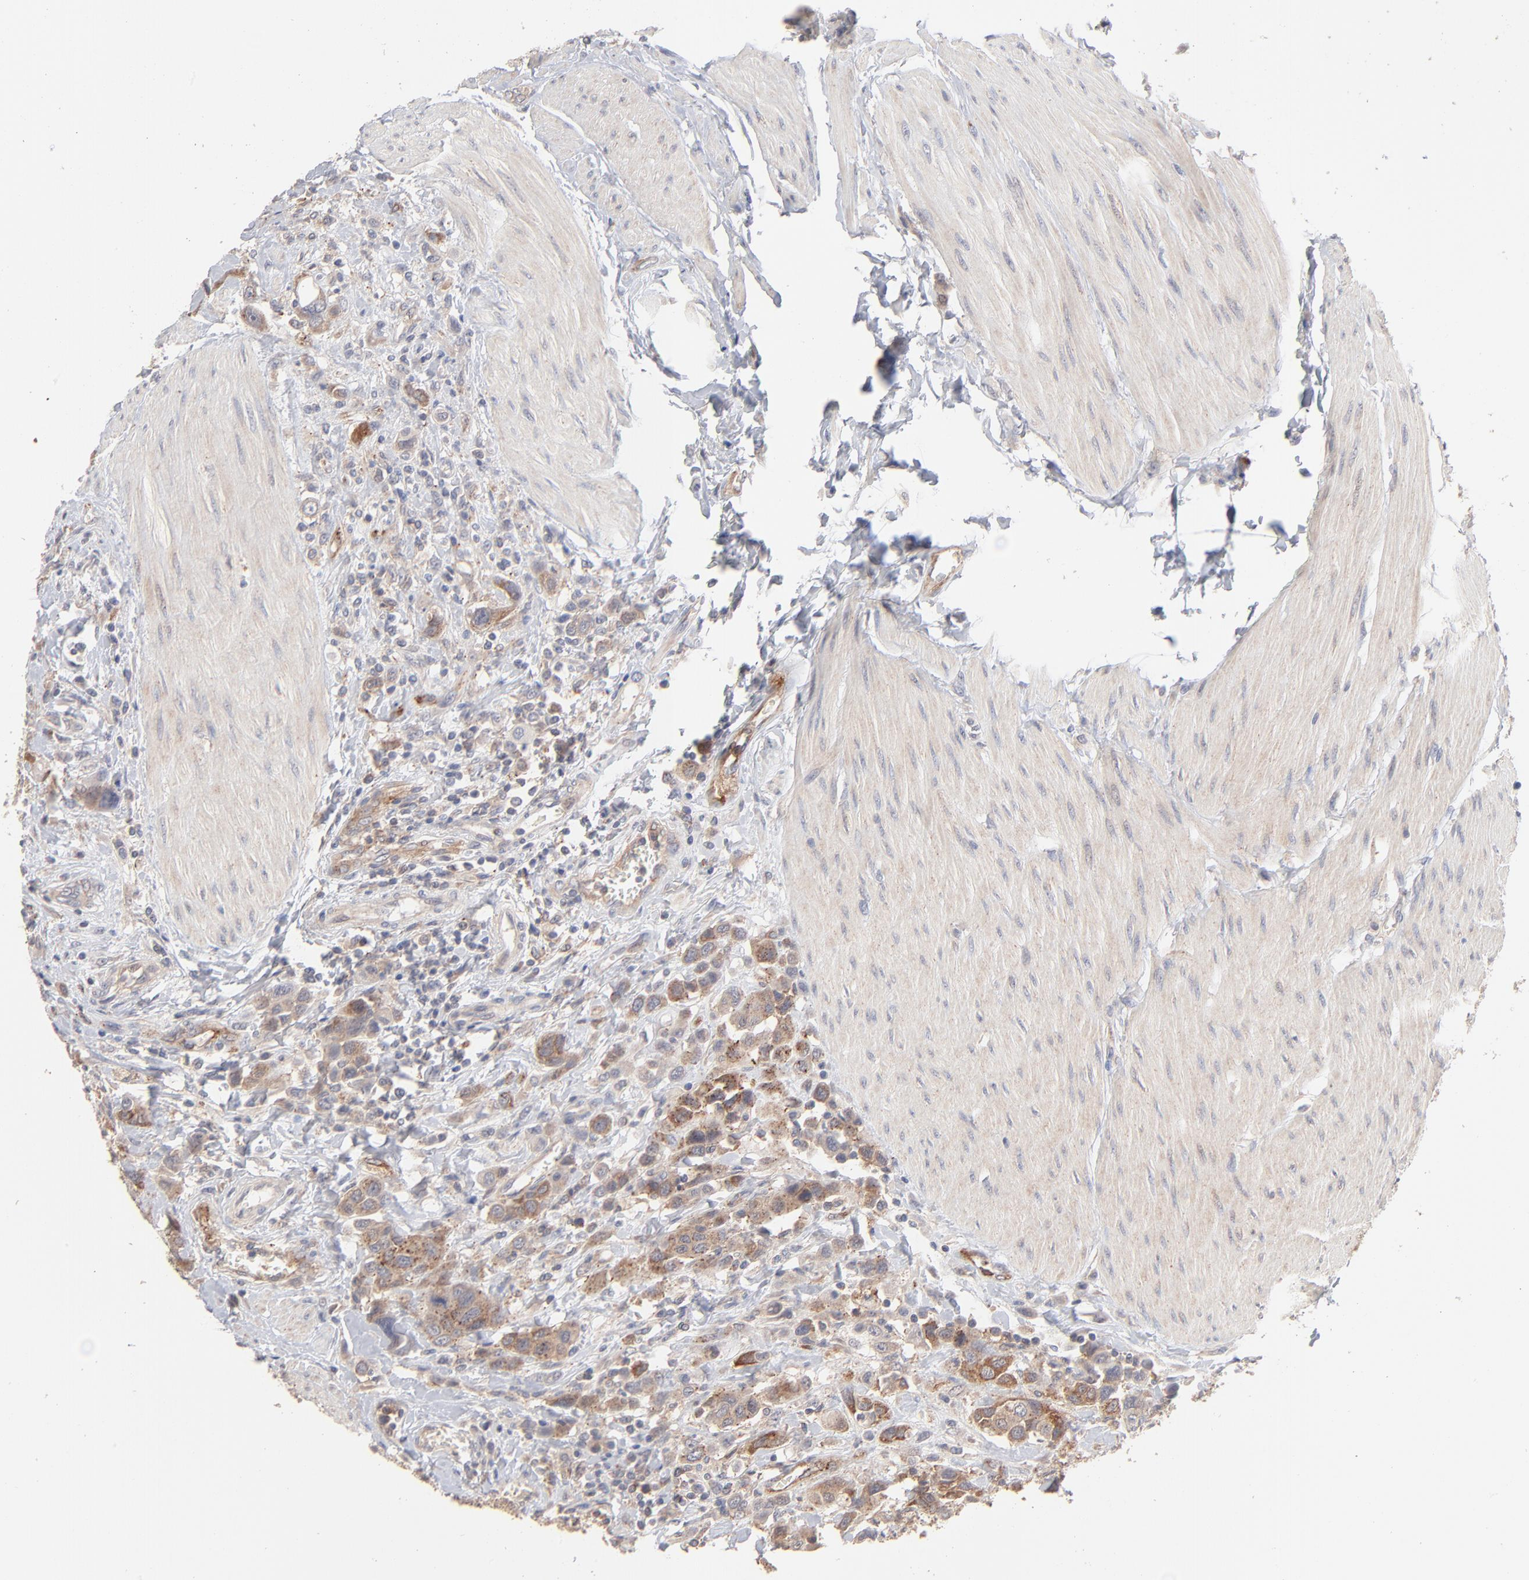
{"staining": {"intensity": "moderate", "quantity": ">75%", "location": "cytoplasmic/membranous"}, "tissue": "urothelial cancer", "cell_type": "Tumor cells", "image_type": "cancer", "snomed": [{"axis": "morphology", "description": "Urothelial carcinoma, High grade"}, {"axis": "topography", "description": "Urinary bladder"}], "caption": "High-magnification brightfield microscopy of urothelial carcinoma (high-grade) stained with DAB (brown) and counterstained with hematoxylin (blue). tumor cells exhibit moderate cytoplasmic/membranous staining is appreciated in about>75% of cells. (DAB IHC with brightfield microscopy, high magnification).", "gene": "IVNS1ABP", "patient": {"sex": "male", "age": 50}}